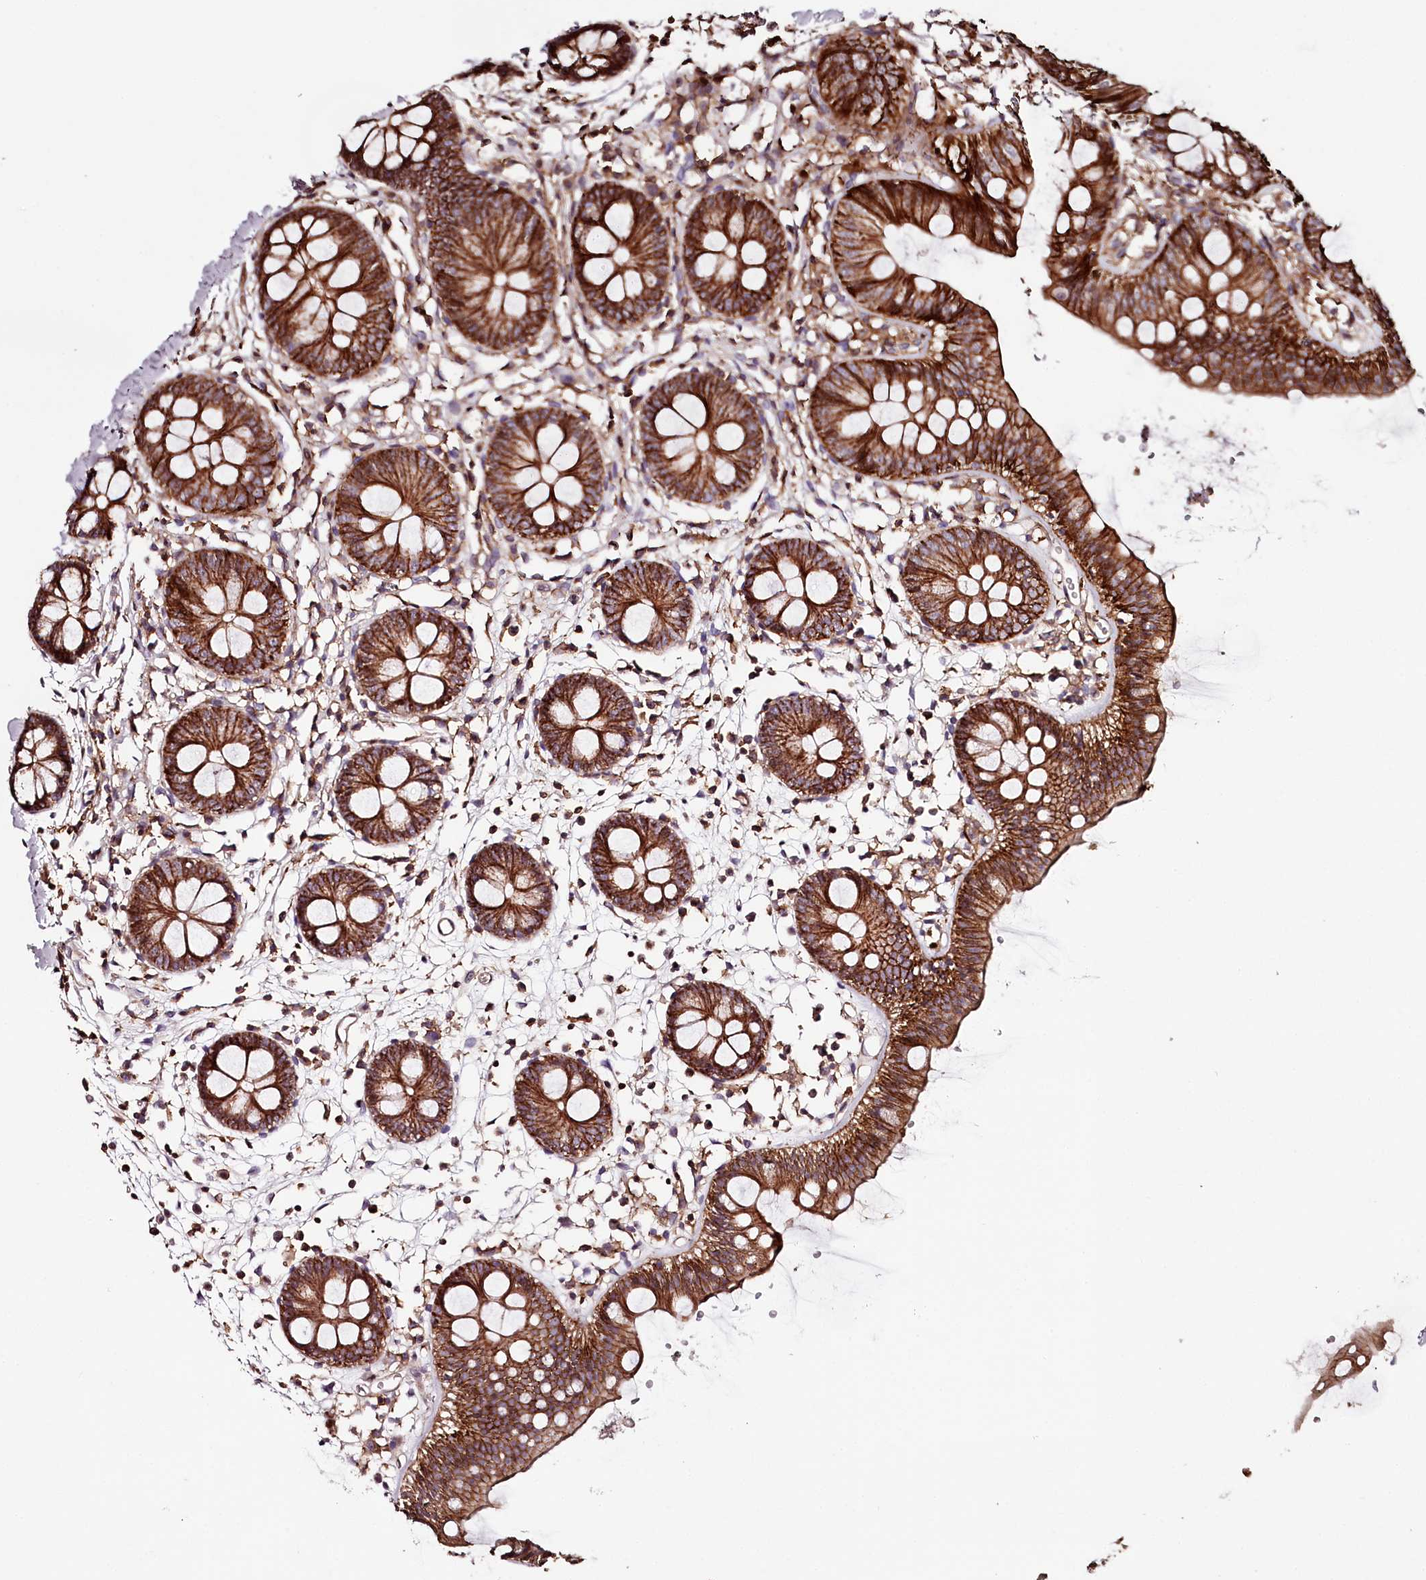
{"staining": {"intensity": "moderate", "quantity": ">75%", "location": "cytoplasmic/membranous"}, "tissue": "colon", "cell_type": "Endothelial cells", "image_type": "normal", "snomed": [{"axis": "morphology", "description": "Normal tissue, NOS"}, {"axis": "topography", "description": "Colon"}], "caption": "Colon stained with DAB (3,3'-diaminobenzidine) immunohistochemistry (IHC) reveals medium levels of moderate cytoplasmic/membranous expression in approximately >75% of endothelial cells.", "gene": "KIF14", "patient": {"sex": "male", "age": 56}}